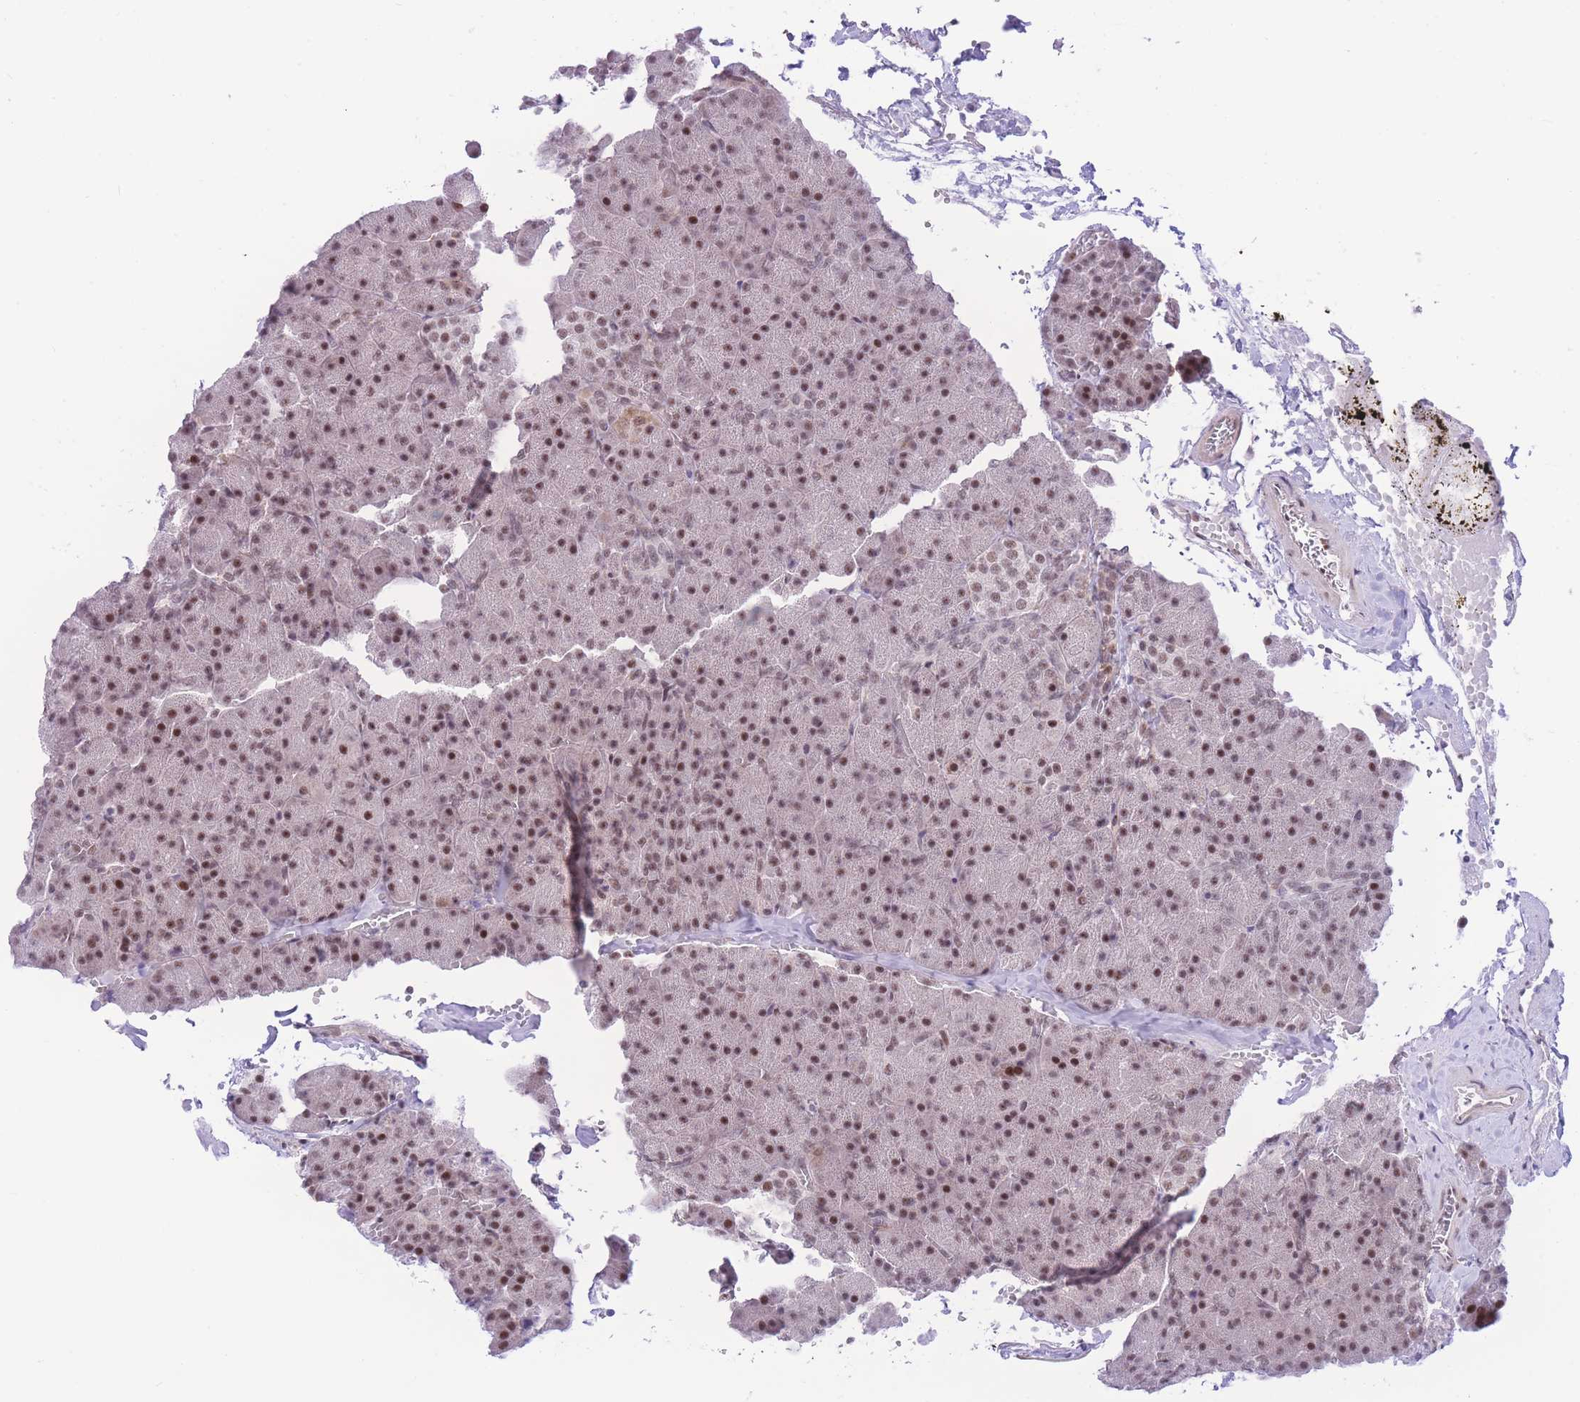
{"staining": {"intensity": "moderate", "quantity": ">75%", "location": "nuclear"}, "tissue": "pancreas", "cell_type": "Exocrine glandular cells", "image_type": "normal", "snomed": [{"axis": "morphology", "description": "Normal tissue, NOS"}, {"axis": "morphology", "description": "Carcinoid, malignant, NOS"}, {"axis": "topography", "description": "Pancreas"}], "caption": "DAB (3,3'-diaminobenzidine) immunohistochemical staining of normal human pancreas shows moderate nuclear protein expression in about >75% of exocrine glandular cells. (Brightfield microscopy of DAB IHC at high magnification).", "gene": "PCIF1", "patient": {"sex": "female", "age": 35}}